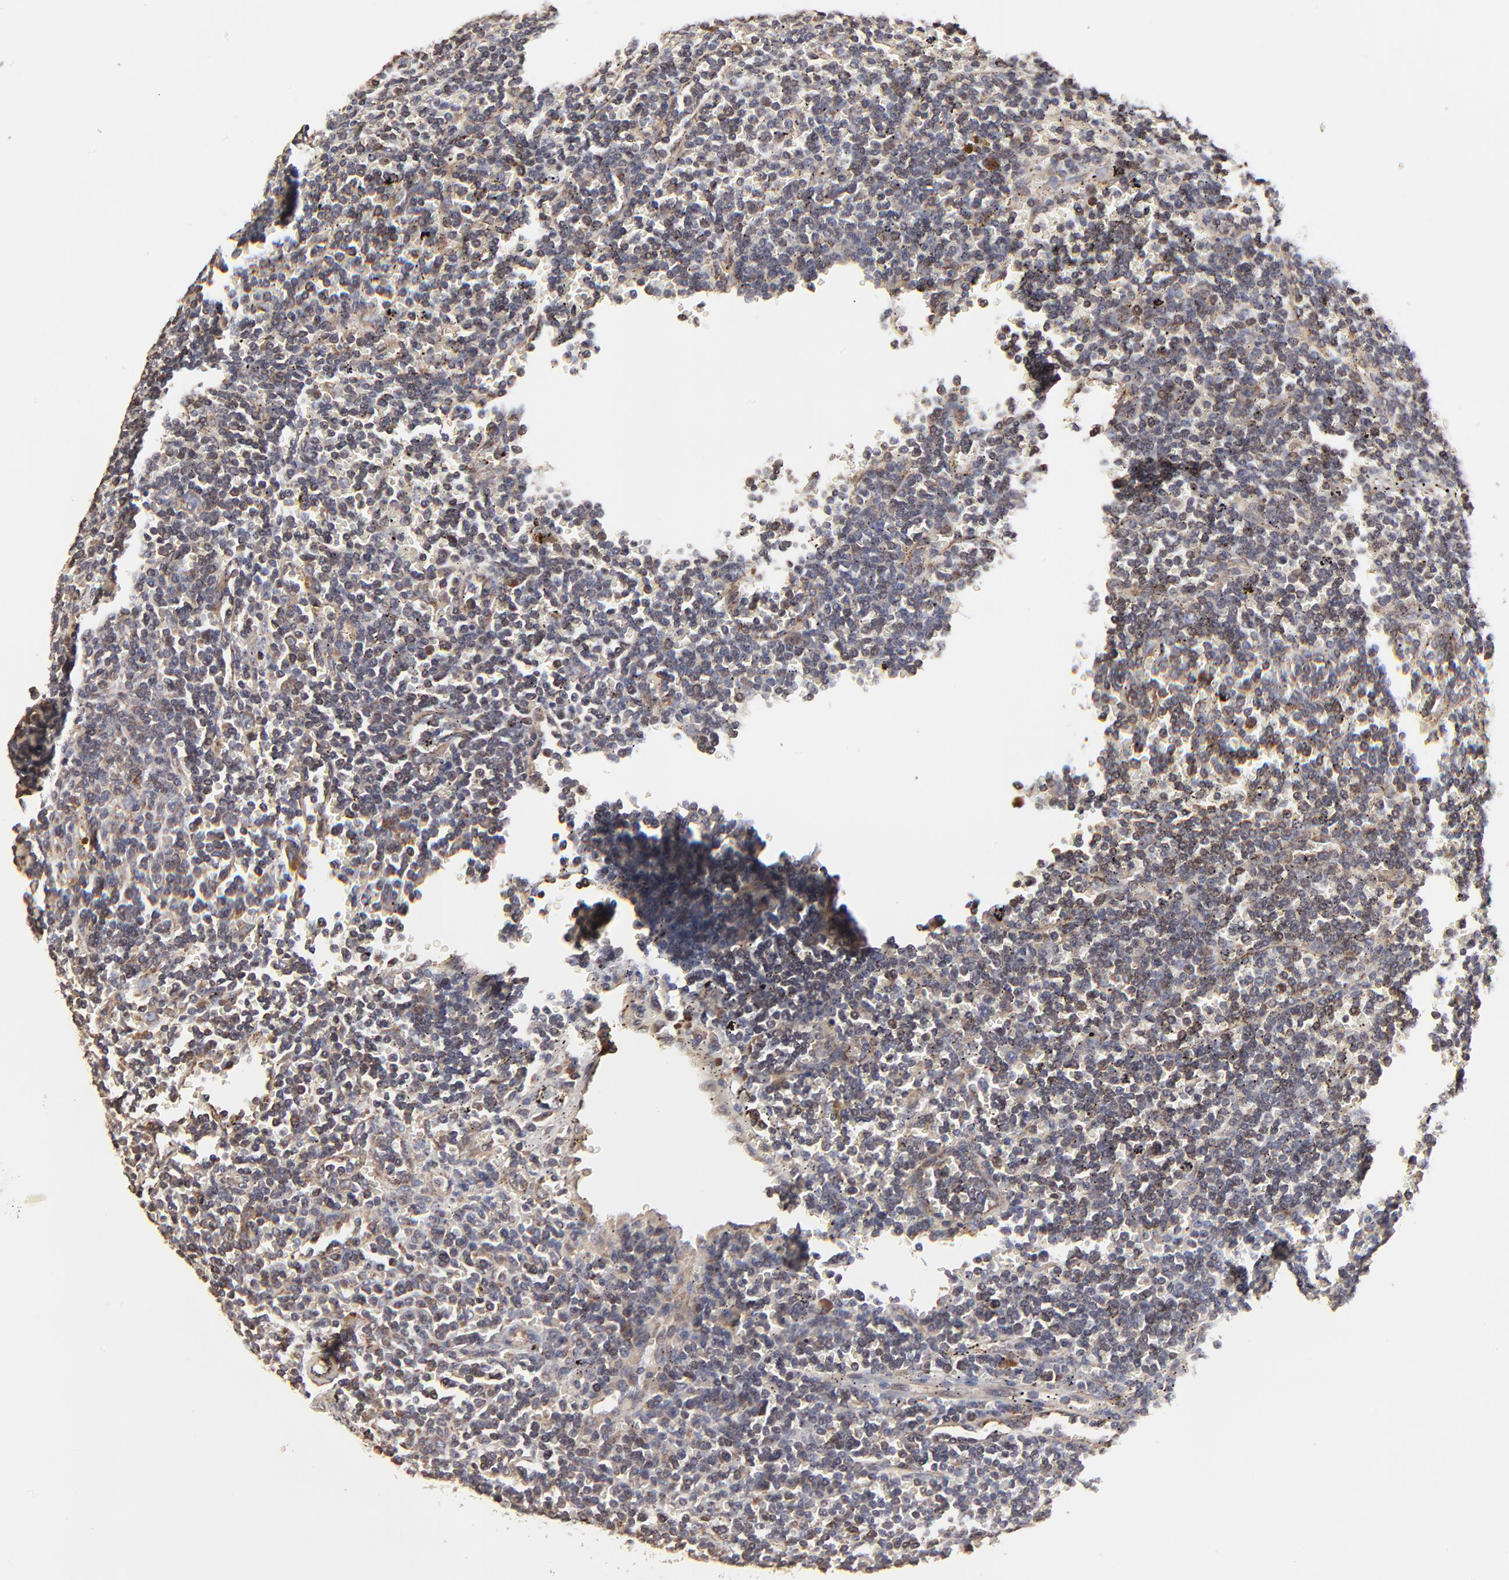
{"staining": {"intensity": "weak", "quantity": "<25%", "location": "cytoplasmic/membranous"}, "tissue": "lymphoma", "cell_type": "Tumor cells", "image_type": "cancer", "snomed": [{"axis": "morphology", "description": "Malignant lymphoma, non-Hodgkin's type, Low grade"}, {"axis": "topography", "description": "Spleen"}], "caption": "The image exhibits no significant staining in tumor cells of malignant lymphoma, non-Hodgkin's type (low-grade).", "gene": "ELP2", "patient": {"sex": "male", "age": 80}}